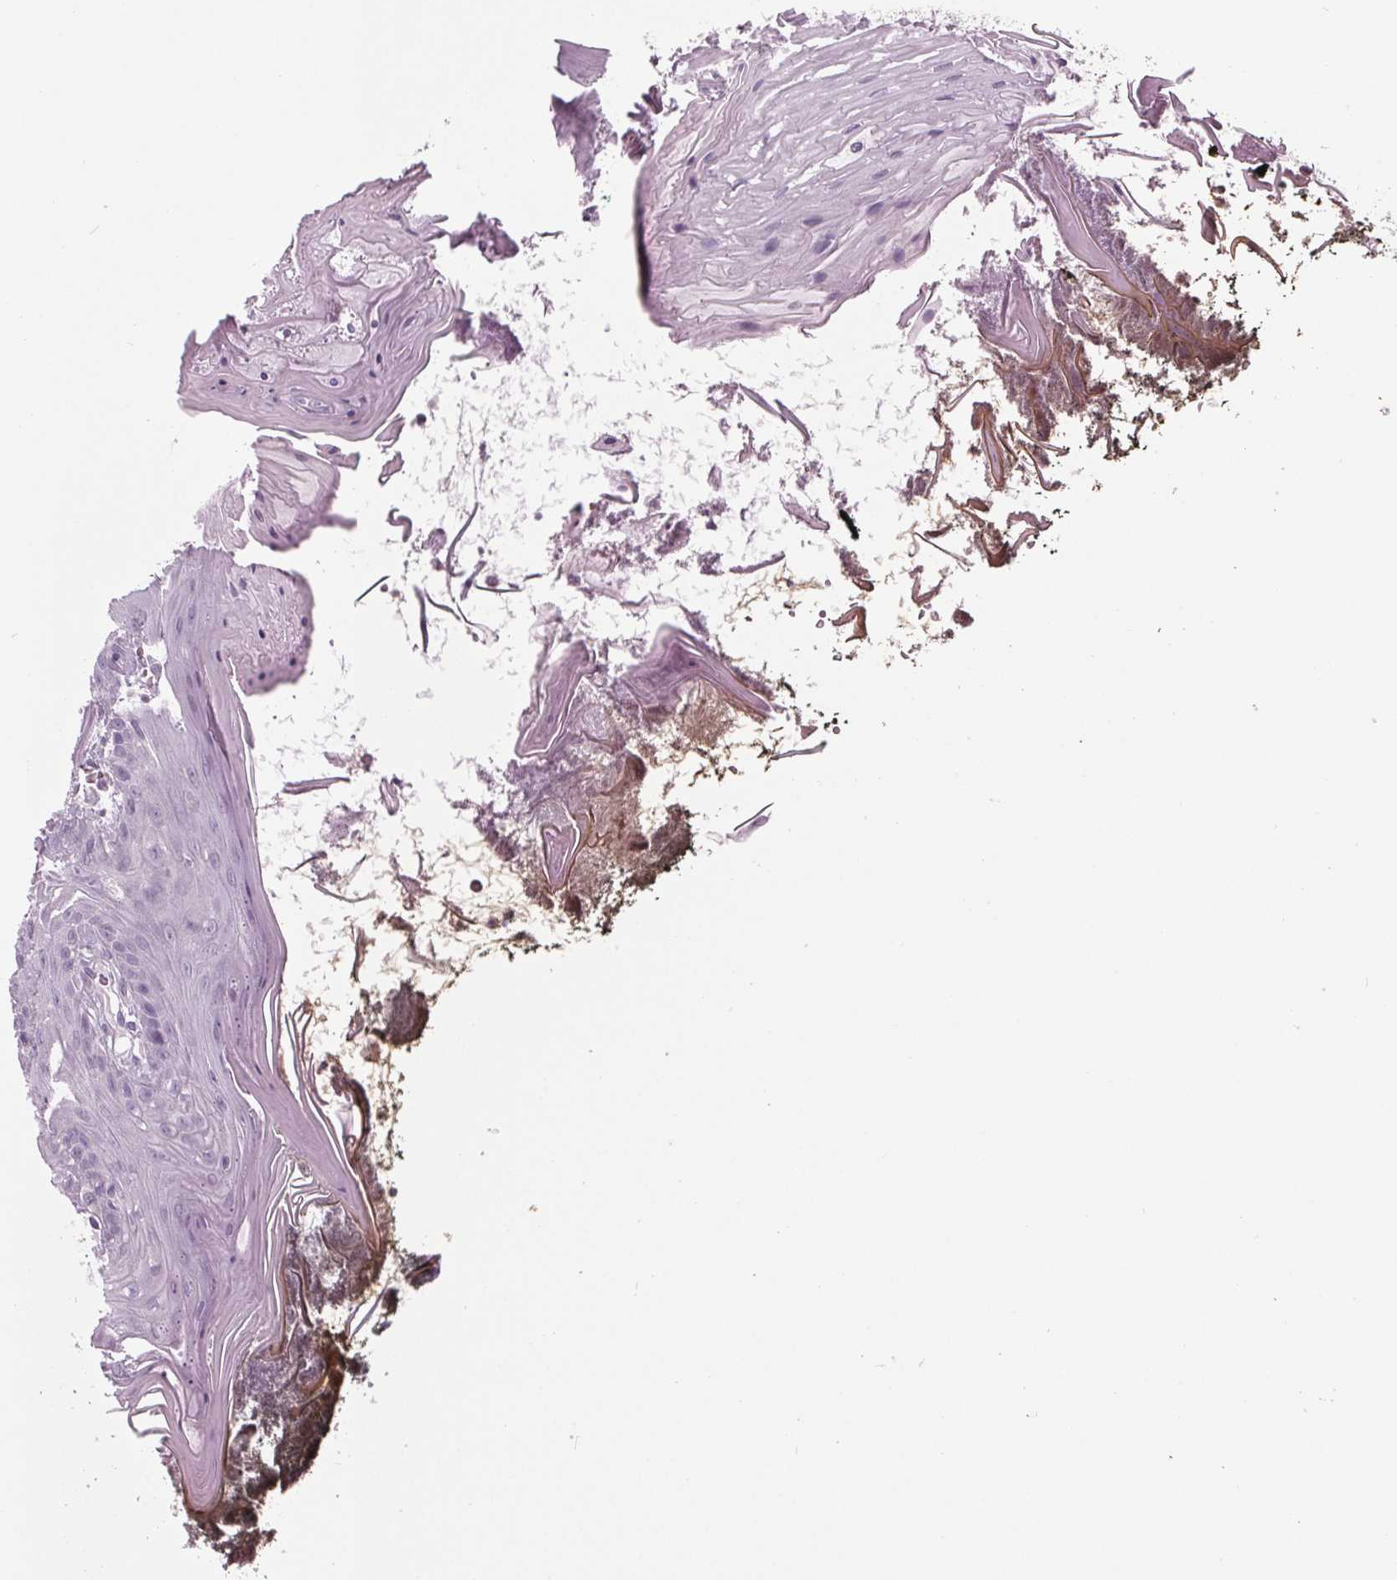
{"staining": {"intensity": "negative", "quantity": "none", "location": "none"}, "tissue": "oral mucosa", "cell_type": "Squamous epithelial cells", "image_type": "normal", "snomed": [{"axis": "morphology", "description": "Normal tissue, NOS"}, {"axis": "topography", "description": "Oral tissue"}], "caption": "Squamous epithelial cells show no significant staining in unremarkable oral mucosa.", "gene": "TNNC2", "patient": {"sex": "male", "age": 9}}